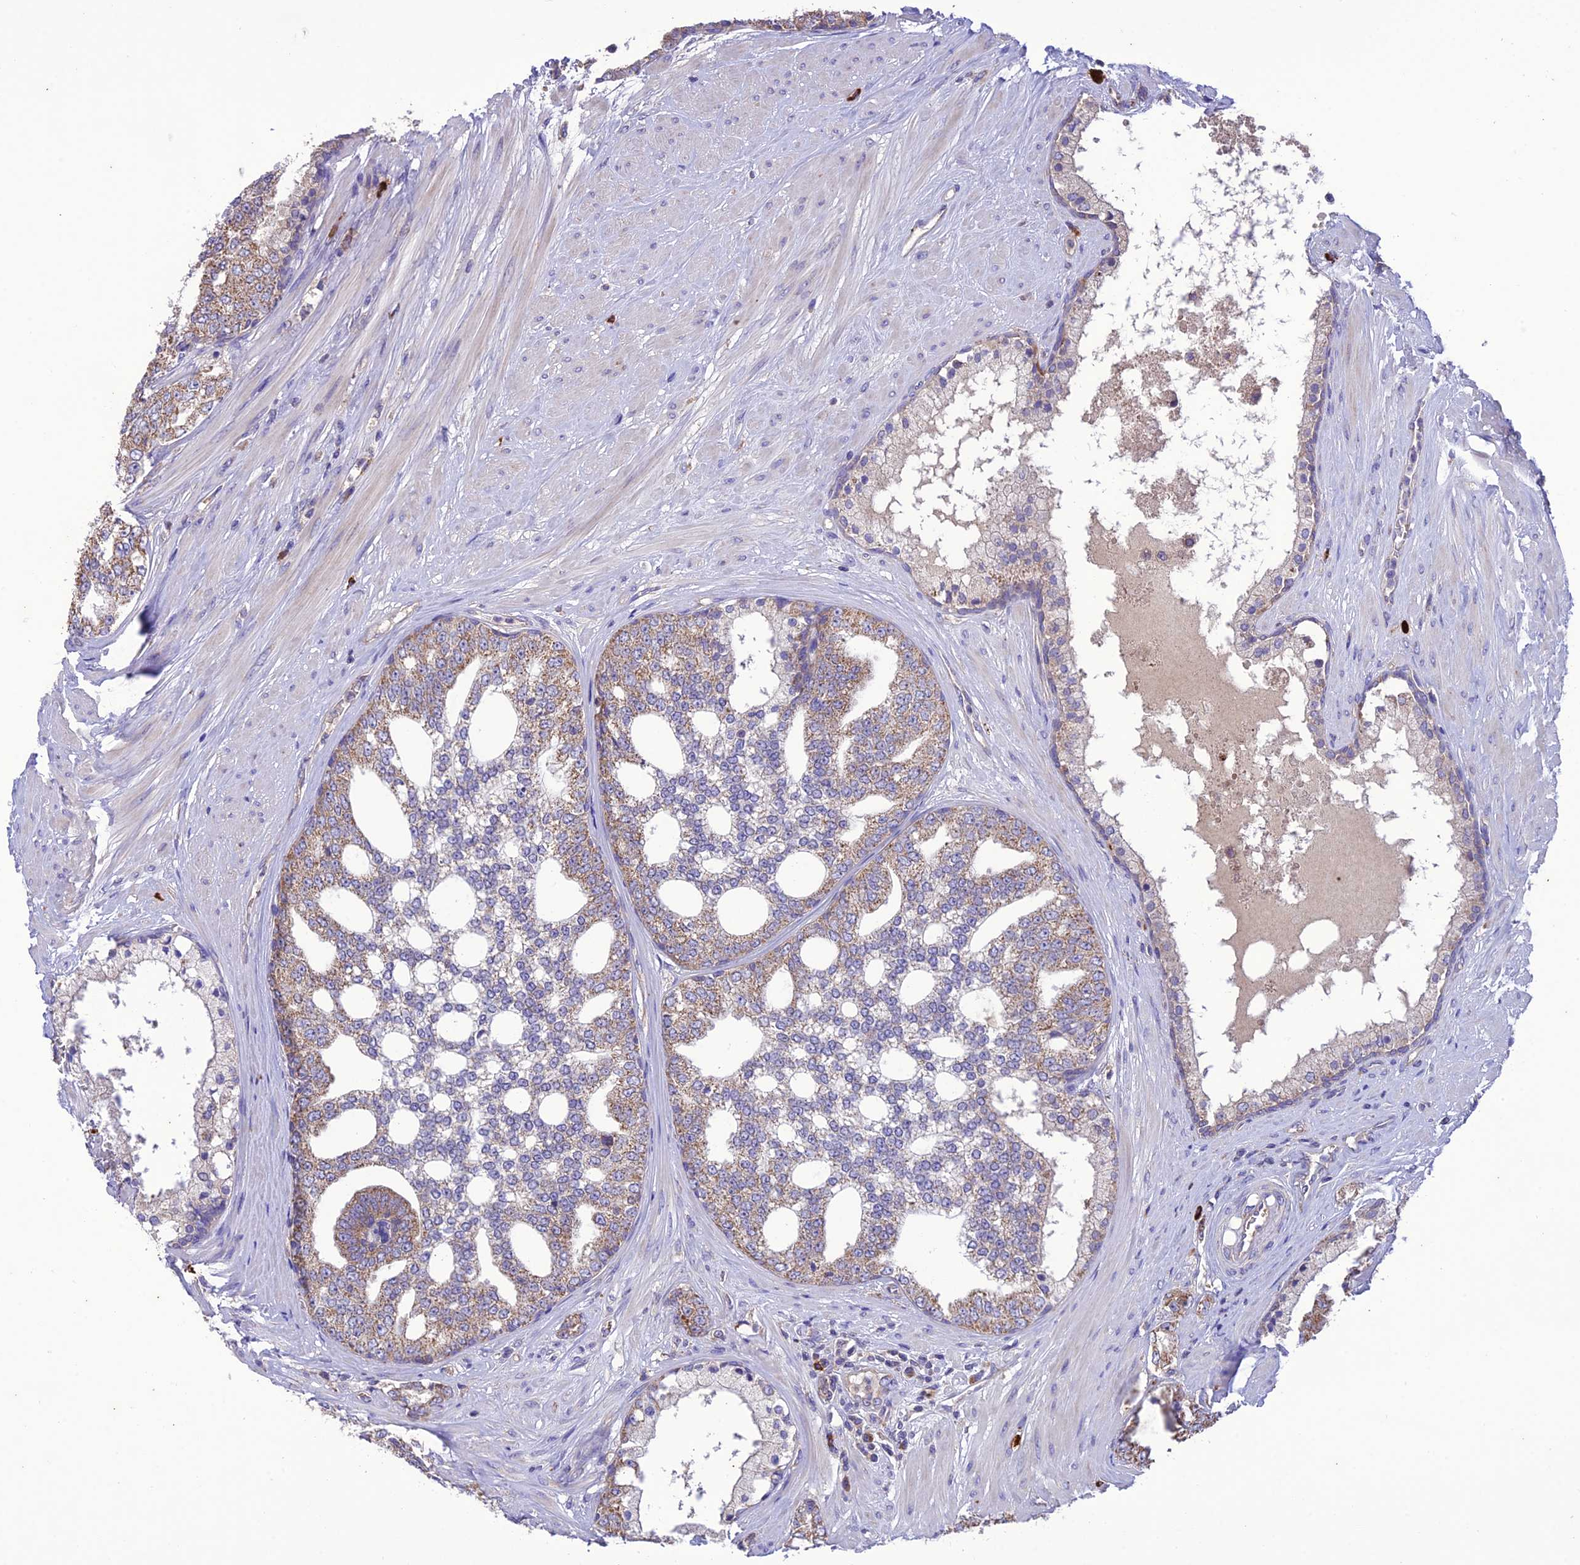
{"staining": {"intensity": "moderate", "quantity": "<25%", "location": "cytoplasmic/membranous"}, "tissue": "prostate cancer", "cell_type": "Tumor cells", "image_type": "cancer", "snomed": [{"axis": "morphology", "description": "Adenocarcinoma, High grade"}, {"axis": "topography", "description": "Prostate"}], "caption": "A histopathology image of human prostate cancer stained for a protein shows moderate cytoplasmic/membranous brown staining in tumor cells. (DAB (3,3'-diaminobenzidine) = brown stain, brightfield microscopy at high magnification).", "gene": "NDUFAF1", "patient": {"sex": "male", "age": 64}}